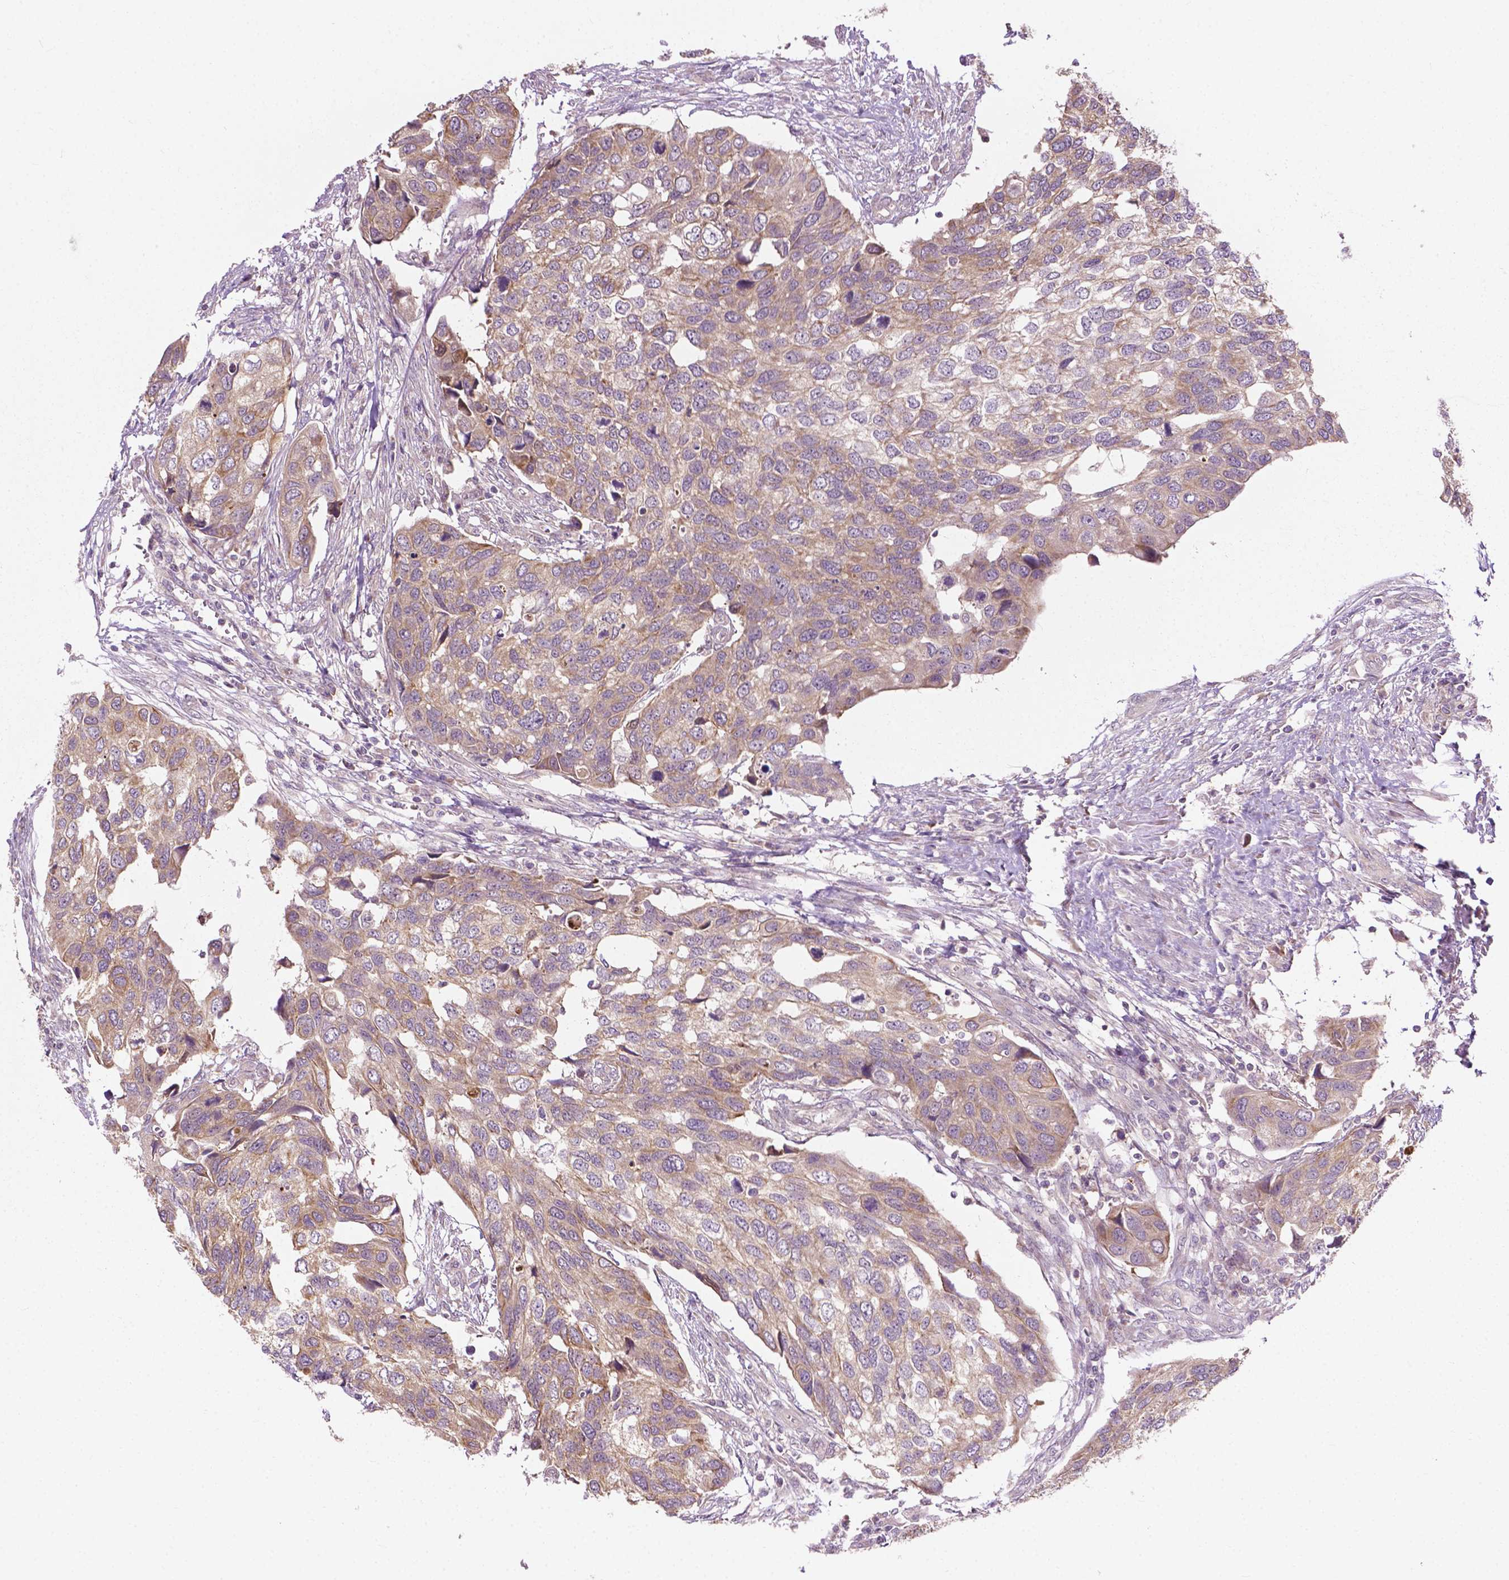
{"staining": {"intensity": "weak", "quantity": "25%-75%", "location": "cytoplasmic/membranous"}, "tissue": "urothelial cancer", "cell_type": "Tumor cells", "image_type": "cancer", "snomed": [{"axis": "morphology", "description": "Urothelial carcinoma, High grade"}, {"axis": "topography", "description": "Urinary bladder"}], "caption": "IHC of urothelial cancer exhibits low levels of weak cytoplasmic/membranous expression in approximately 25%-75% of tumor cells. The staining was performed using DAB (3,3'-diaminobenzidine), with brown indicating positive protein expression. Nuclei are stained blue with hematoxylin.", "gene": "MZT1", "patient": {"sex": "male", "age": 60}}